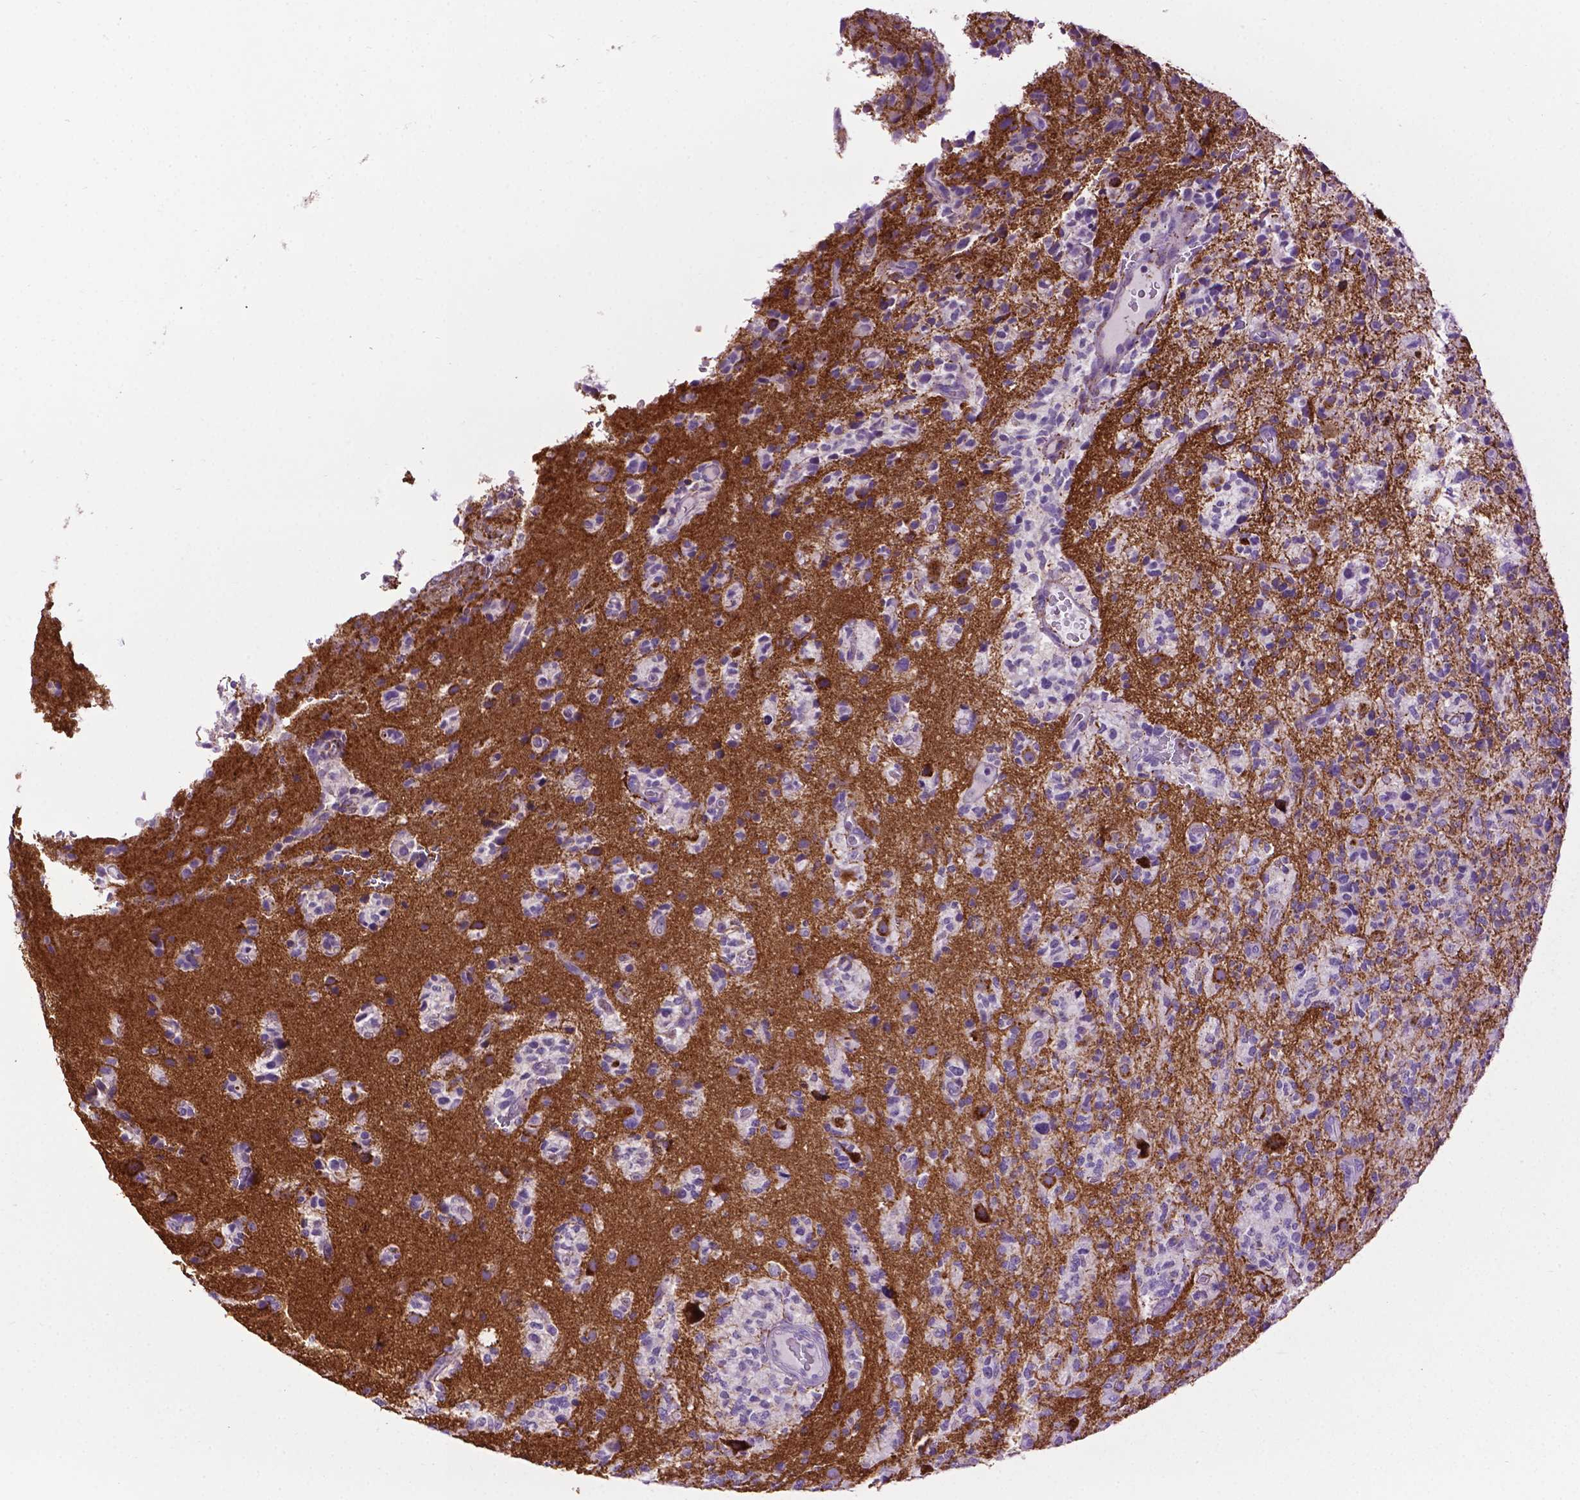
{"staining": {"intensity": "negative", "quantity": "none", "location": "none"}, "tissue": "glioma", "cell_type": "Tumor cells", "image_type": "cancer", "snomed": [{"axis": "morphology", "description": "Glioma, malignant, High grade"}, {"axis": "topography", "description": "Brain"}], "caption": "Tumor cells are negative for protein expression in human malignant high-grade glioma.", "gene": "TMEM132E", "patient": {"sex": "female", "age": 71}}